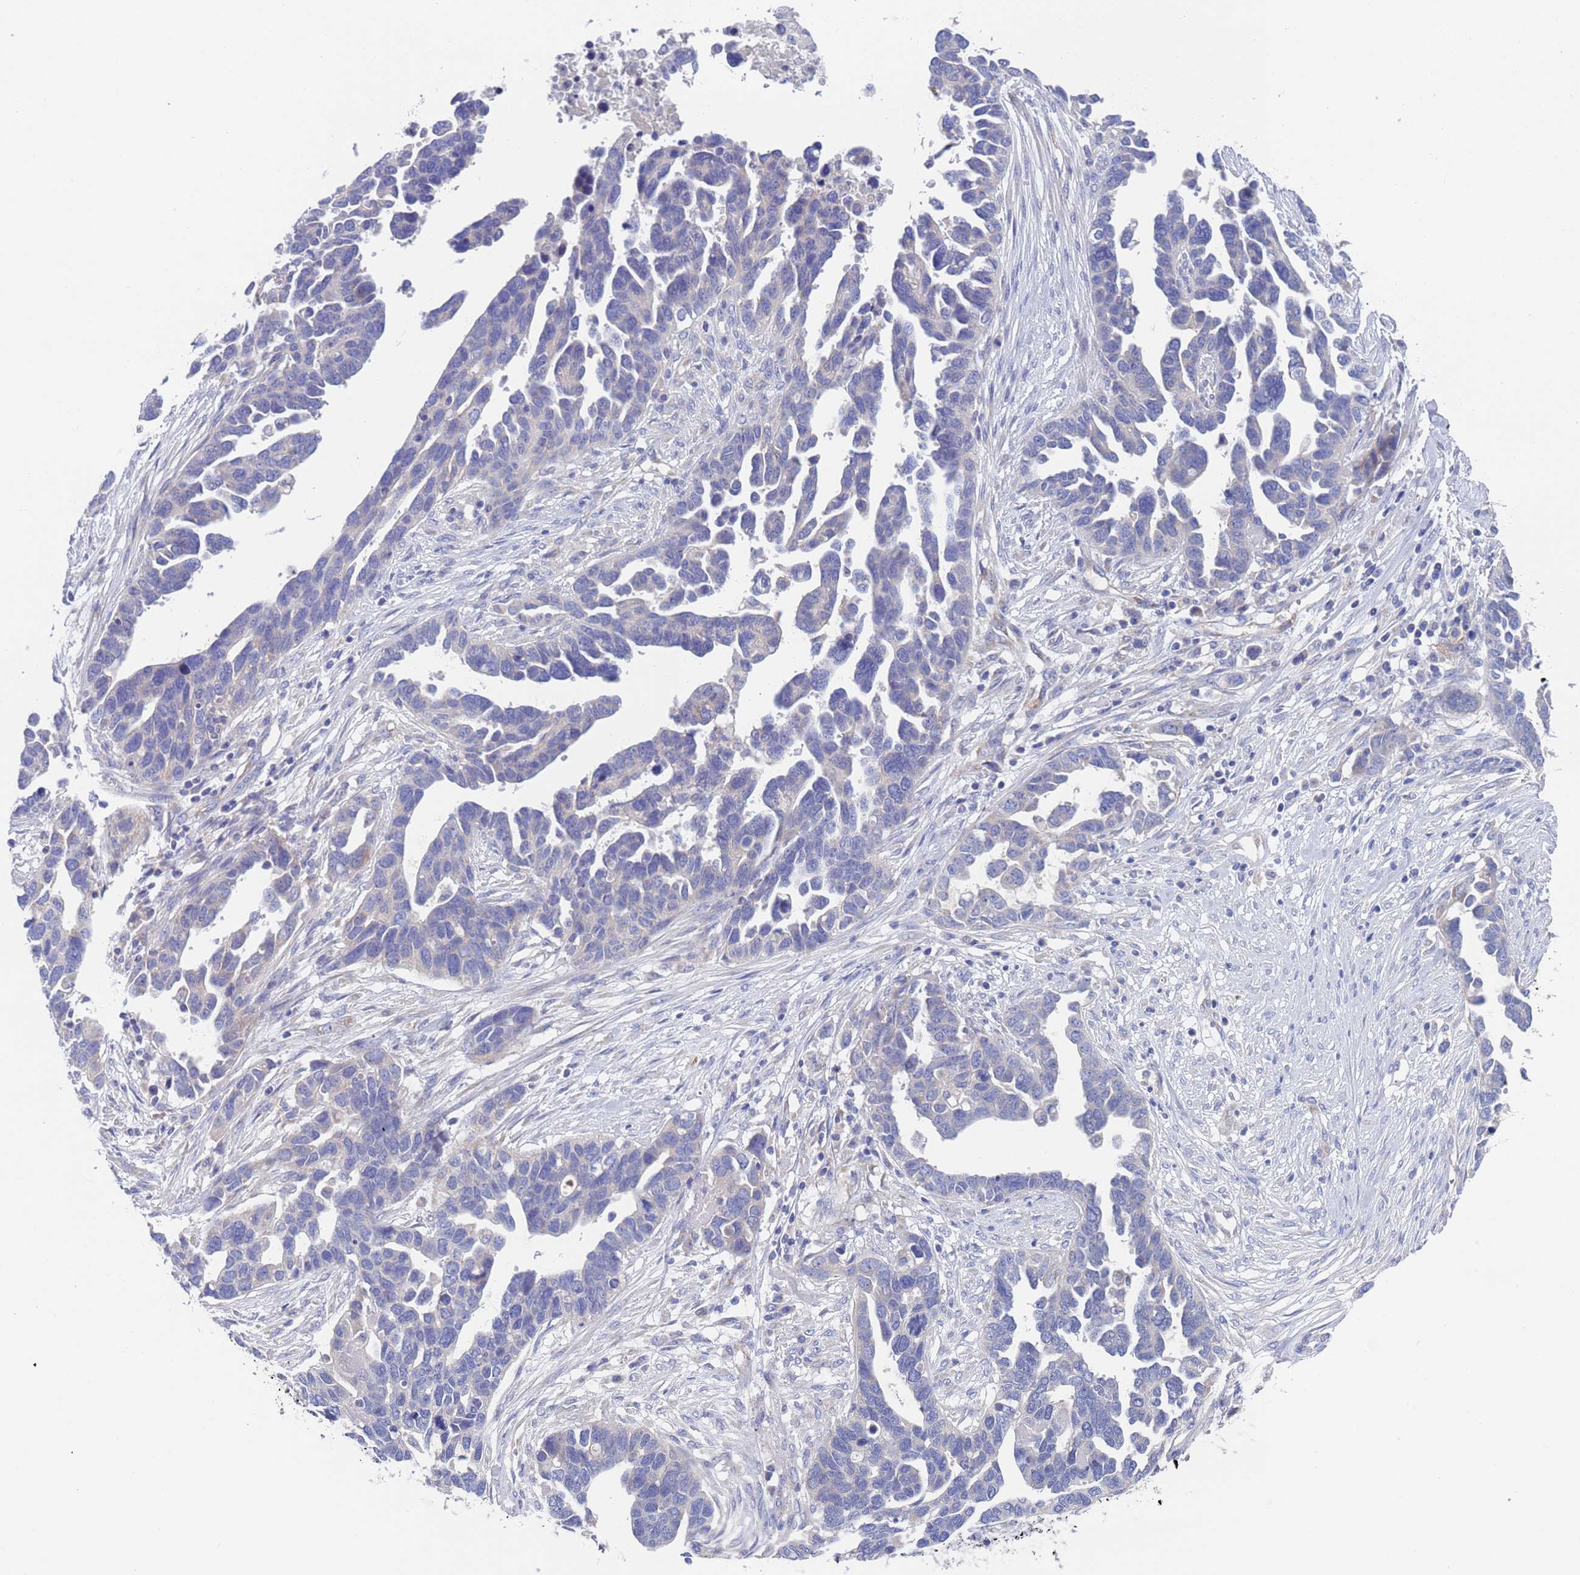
{"staining": {"intensity": "negative", "quantity": "none", "location": "none"}, "tissue": "ovarian cancer", "cell_type": "Tumor cells", "image_type": "cancer", "snomed": [{"axis": "morphology", "description": "Cystadenocarcinoma, serous, NOS"}, {"axis": "topography", "description": "Ovary"}], "caption": "Ovarian cancer was stained to show a protein in brown. There is no significant positivity in tumor cells.", "gene": "PET117", "patient": {"sex": "female", "age": 54}}